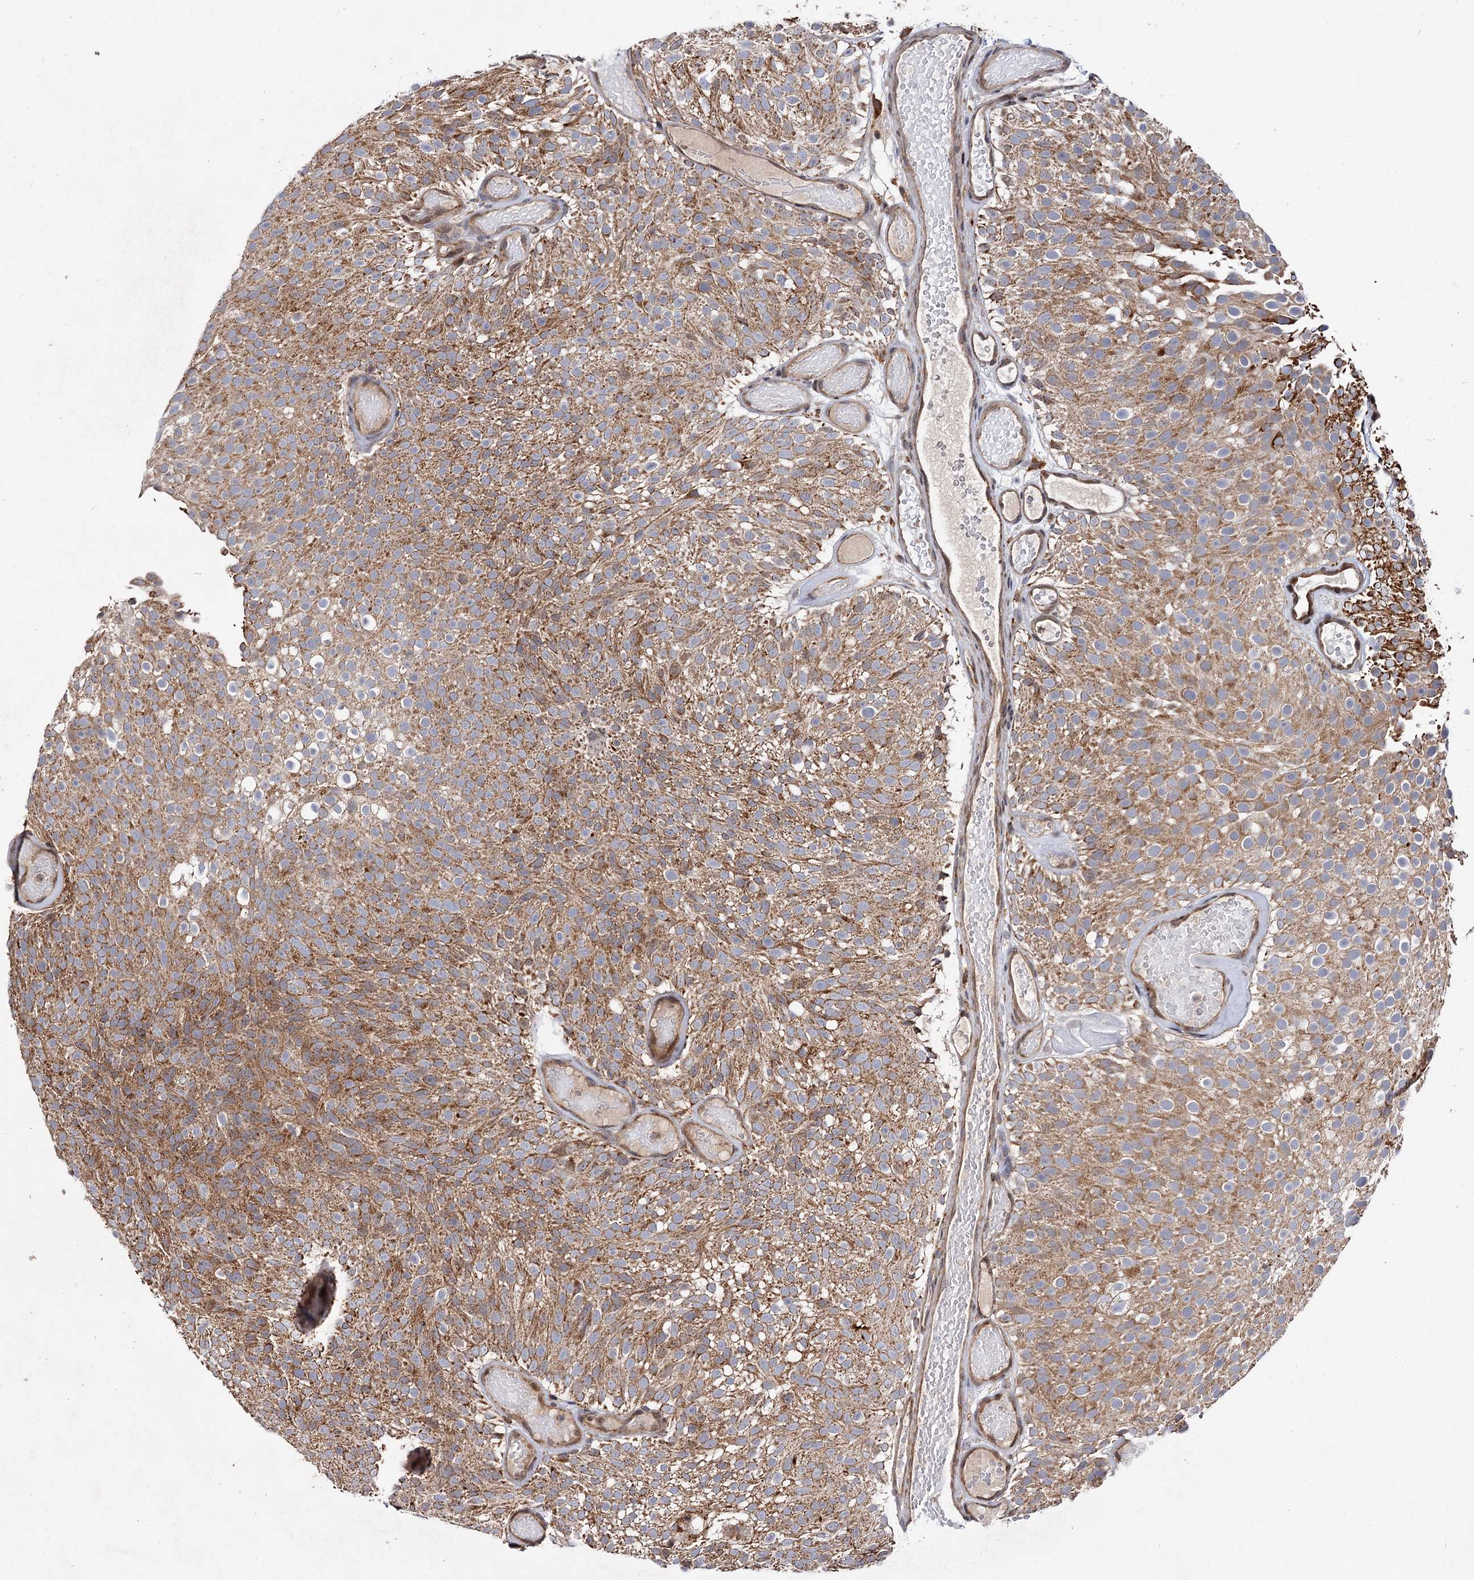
{"staining": {"intensity": "moderate", "quantity": ">75%", "location": "cytoplasmic/membranous"}, "tissue": "urothelial cancer", "cell_type": "Tumor cells", "image_type": "cancer", "snomed": [{"axis": "morphology", "description": "Urothelial carcinoma, Low grade"}, {"axis": "topography", "description": "Urinary bladder"}], "caption": "Approximately >75% of tumor cells in low-grade urothelial carcinoma show moderate cytoplasmic/membranous protein expression as visualized by brown immunohistochemical staining.", "gene": "CEP76", "patient": {"sex": "male", "age": 78}}